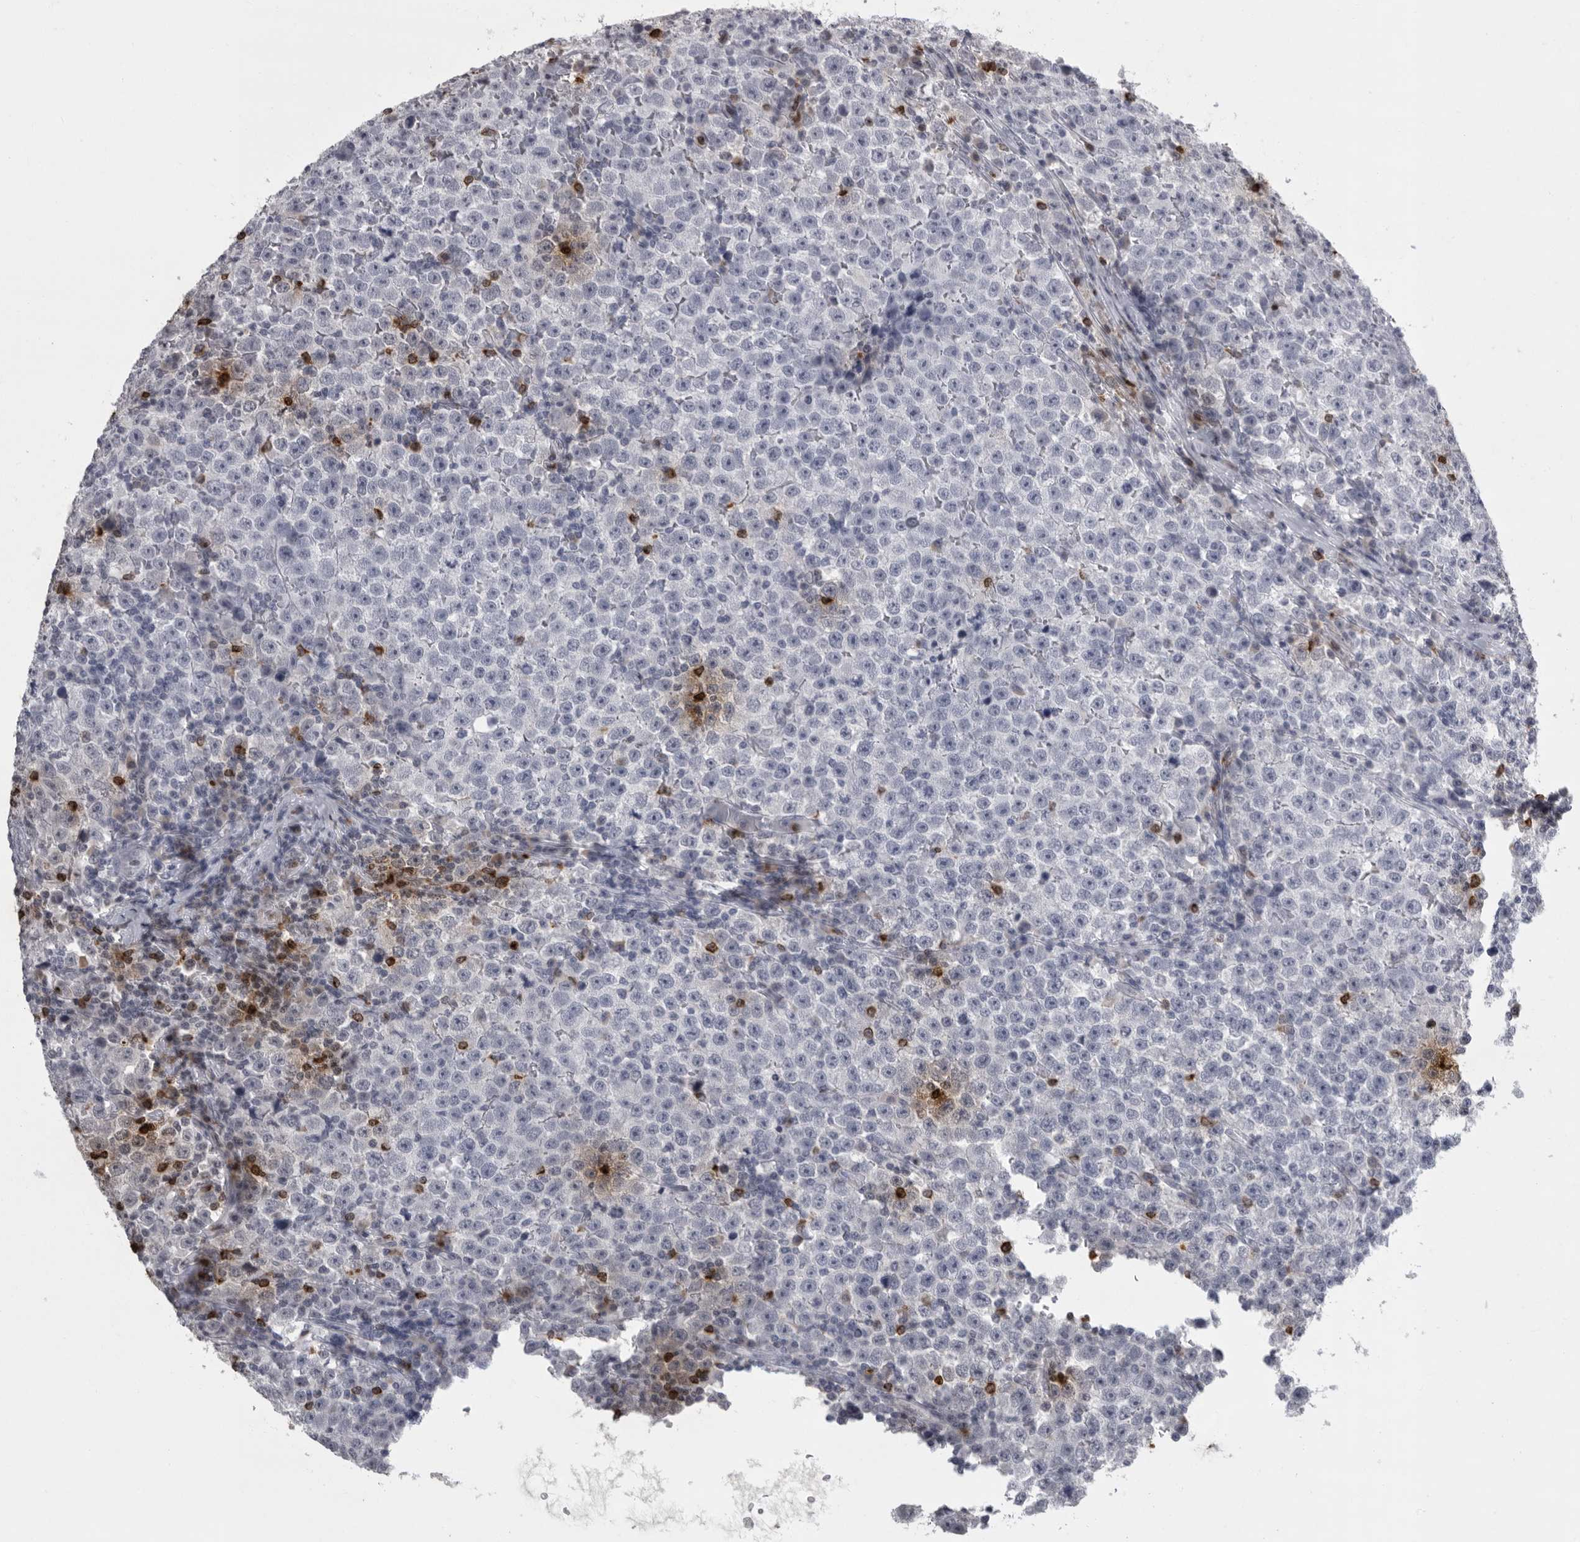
{"staining": {"intensity": "negative", "quantity": "none", "location": "none"}, "tissue": "testis cancer", "cell_type": "Tumor cells", "image_type": "cancer", "snomed": [{"axis": "morphology", "description": "Seminoma, NOS"}, {"axis": "topography", "description": "Testis"}], "caption": "A photomicrograph of human testis cancer (seminoma) is negative for staining in tumor cells.", "gene": "GNLY", "patient": {"sex": "male", "age": 43}}